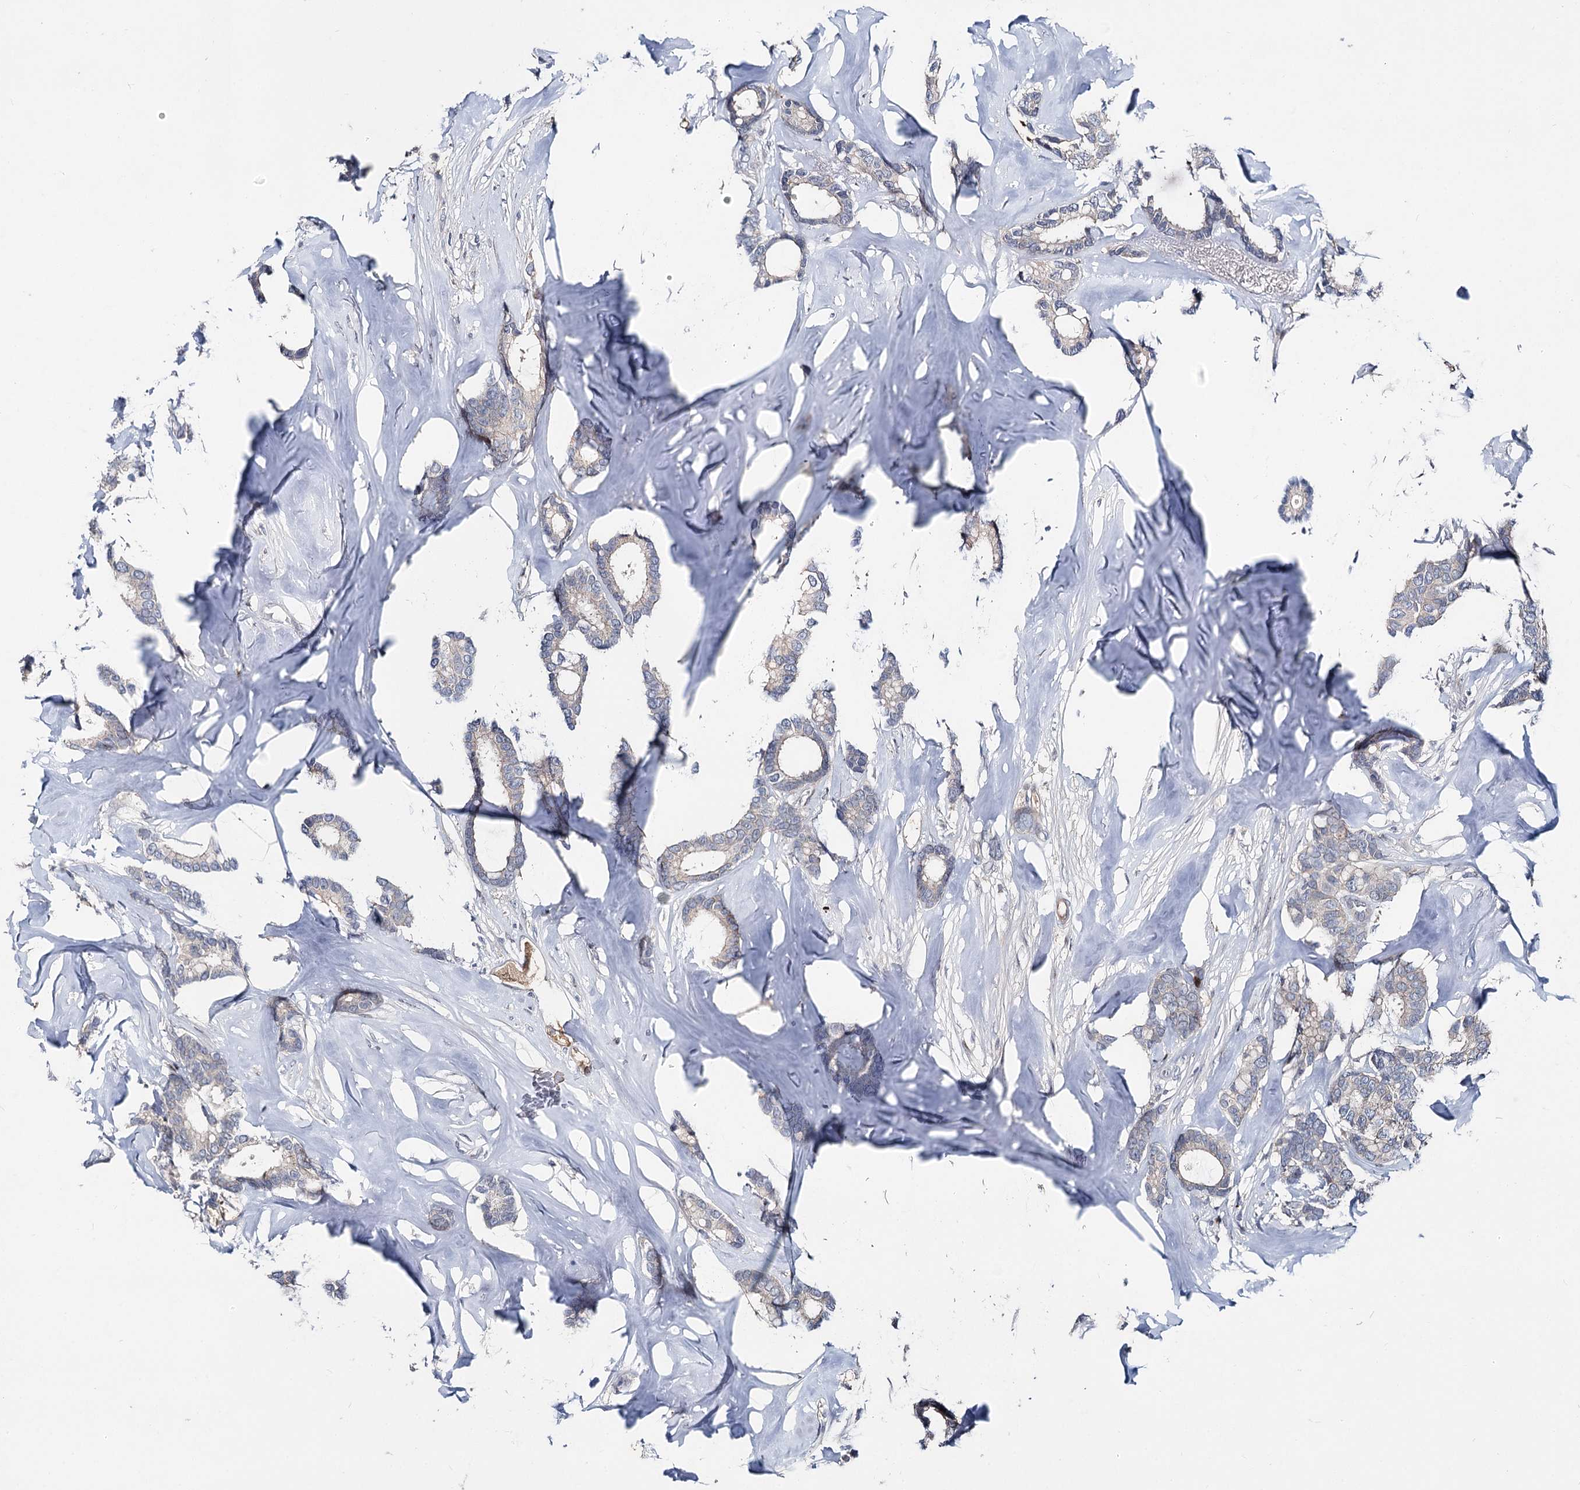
{"staining": {"intensity": "negative", "quantity": "none", "location": "none"}, "tissue": "breast cancer", "cell_type": "Tumor cells", "image_type": "cancer", "snomed": [{"axis": "morphology", "description": "Duct carcinoma"}, {"axis": "topography", "description": "Breast"}], "caption": "A photomicrograph of human breast cancer is negative for staining in tumor cells.", "gene": "ITFG2", "patient": {"sex": "female", "age": 87}}